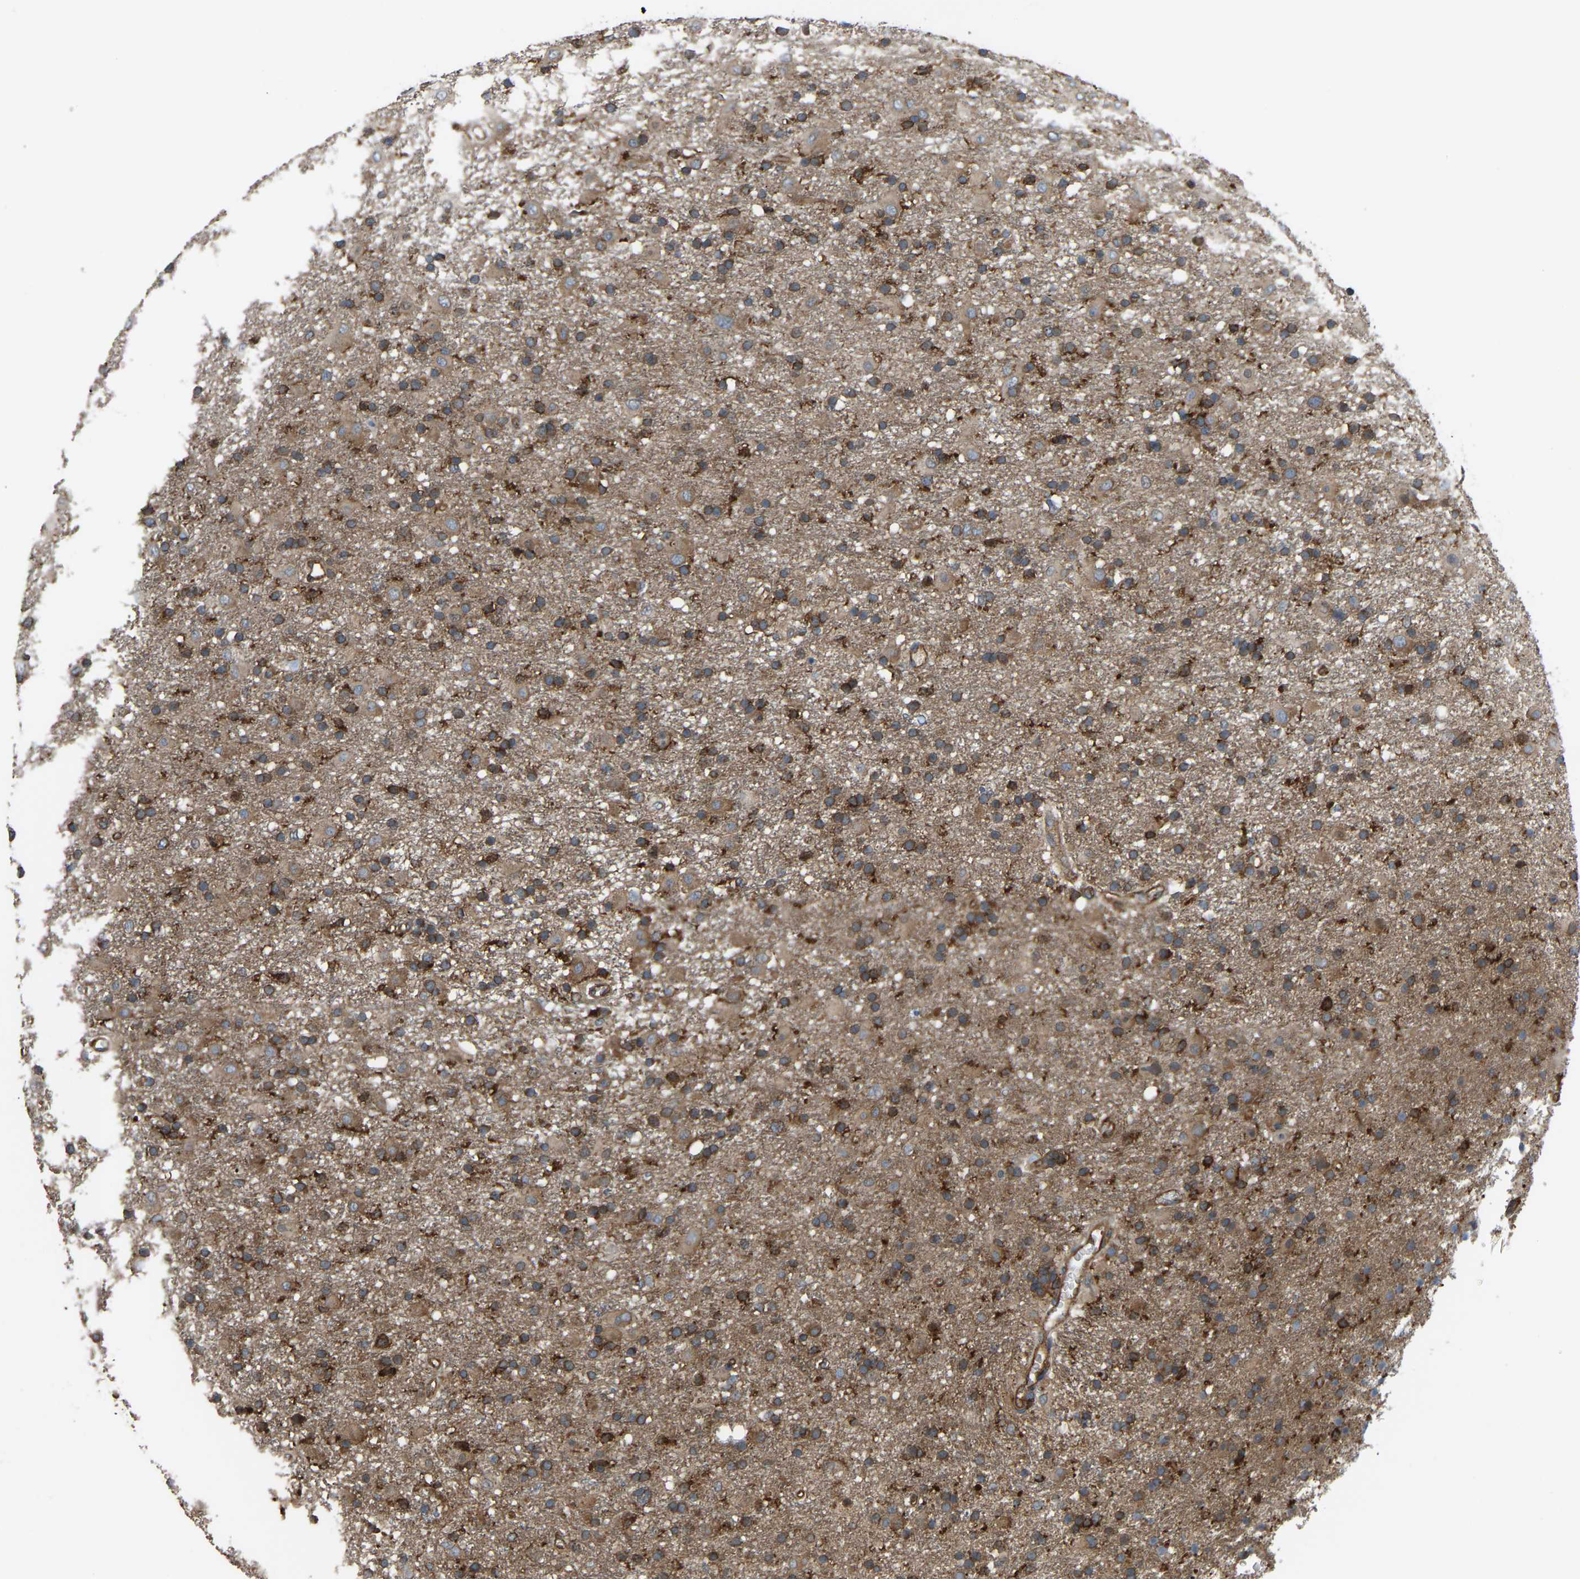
{"staining": {"intensity": "moderate", "quantity": ">75%", "location": "cytoplasmic/membranous"}, "tissue": "glioma", "cell_type": "Tumor cells", "image_type": "cancer", "snomed": [{"axis": "morphology", "description": "Glioma, malignant, Low grade"}, {"axis": "topography", "description": "Brain"}], "caption": "IHC image of glioma stained for a protein (brown), which reveals medium levels of moderate cytoplasmic/membranous positivity in approximately >75% of tumor cells.", "gene": "PICALM", "patient": {"sex": "male", "age": 65}}